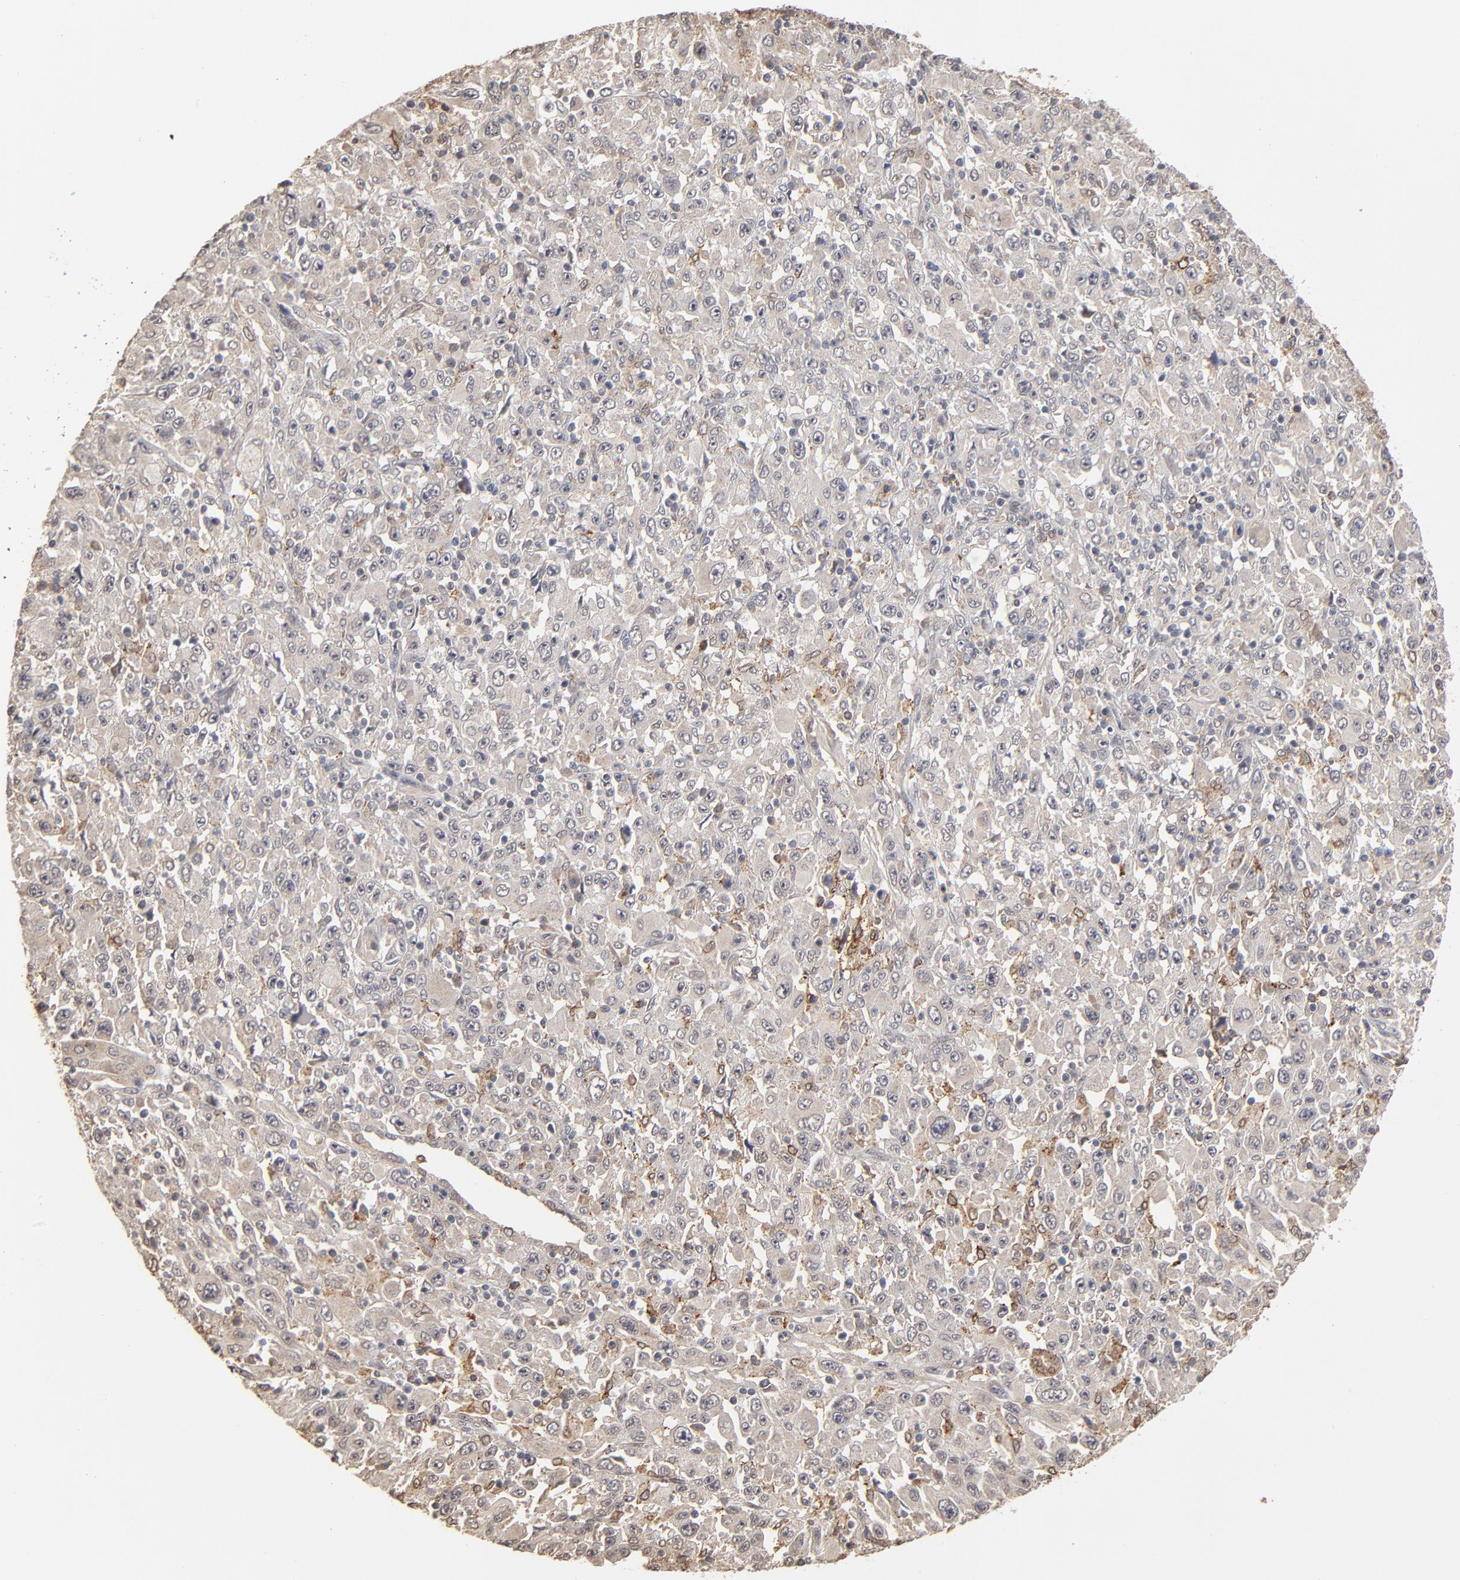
{"staining": {"intensity": "weak", "quantity": "<25%", "location": "cytoplasmic/membranous"}, "tissue": "melanoma", "cell_type": "Tumor cells", "image_type": "cancer", "snomed": [{"axis": "morphology", "description": "Malignant melanoma, Metastatic site"}, {"axis": "topography", "description": "Skin"}], "caption": "The IHC micrograph has no significant staining in tumor cells of melanoma tissue.", "gene": "ASB8", "patient": {"sex": "female", "age": 56}}